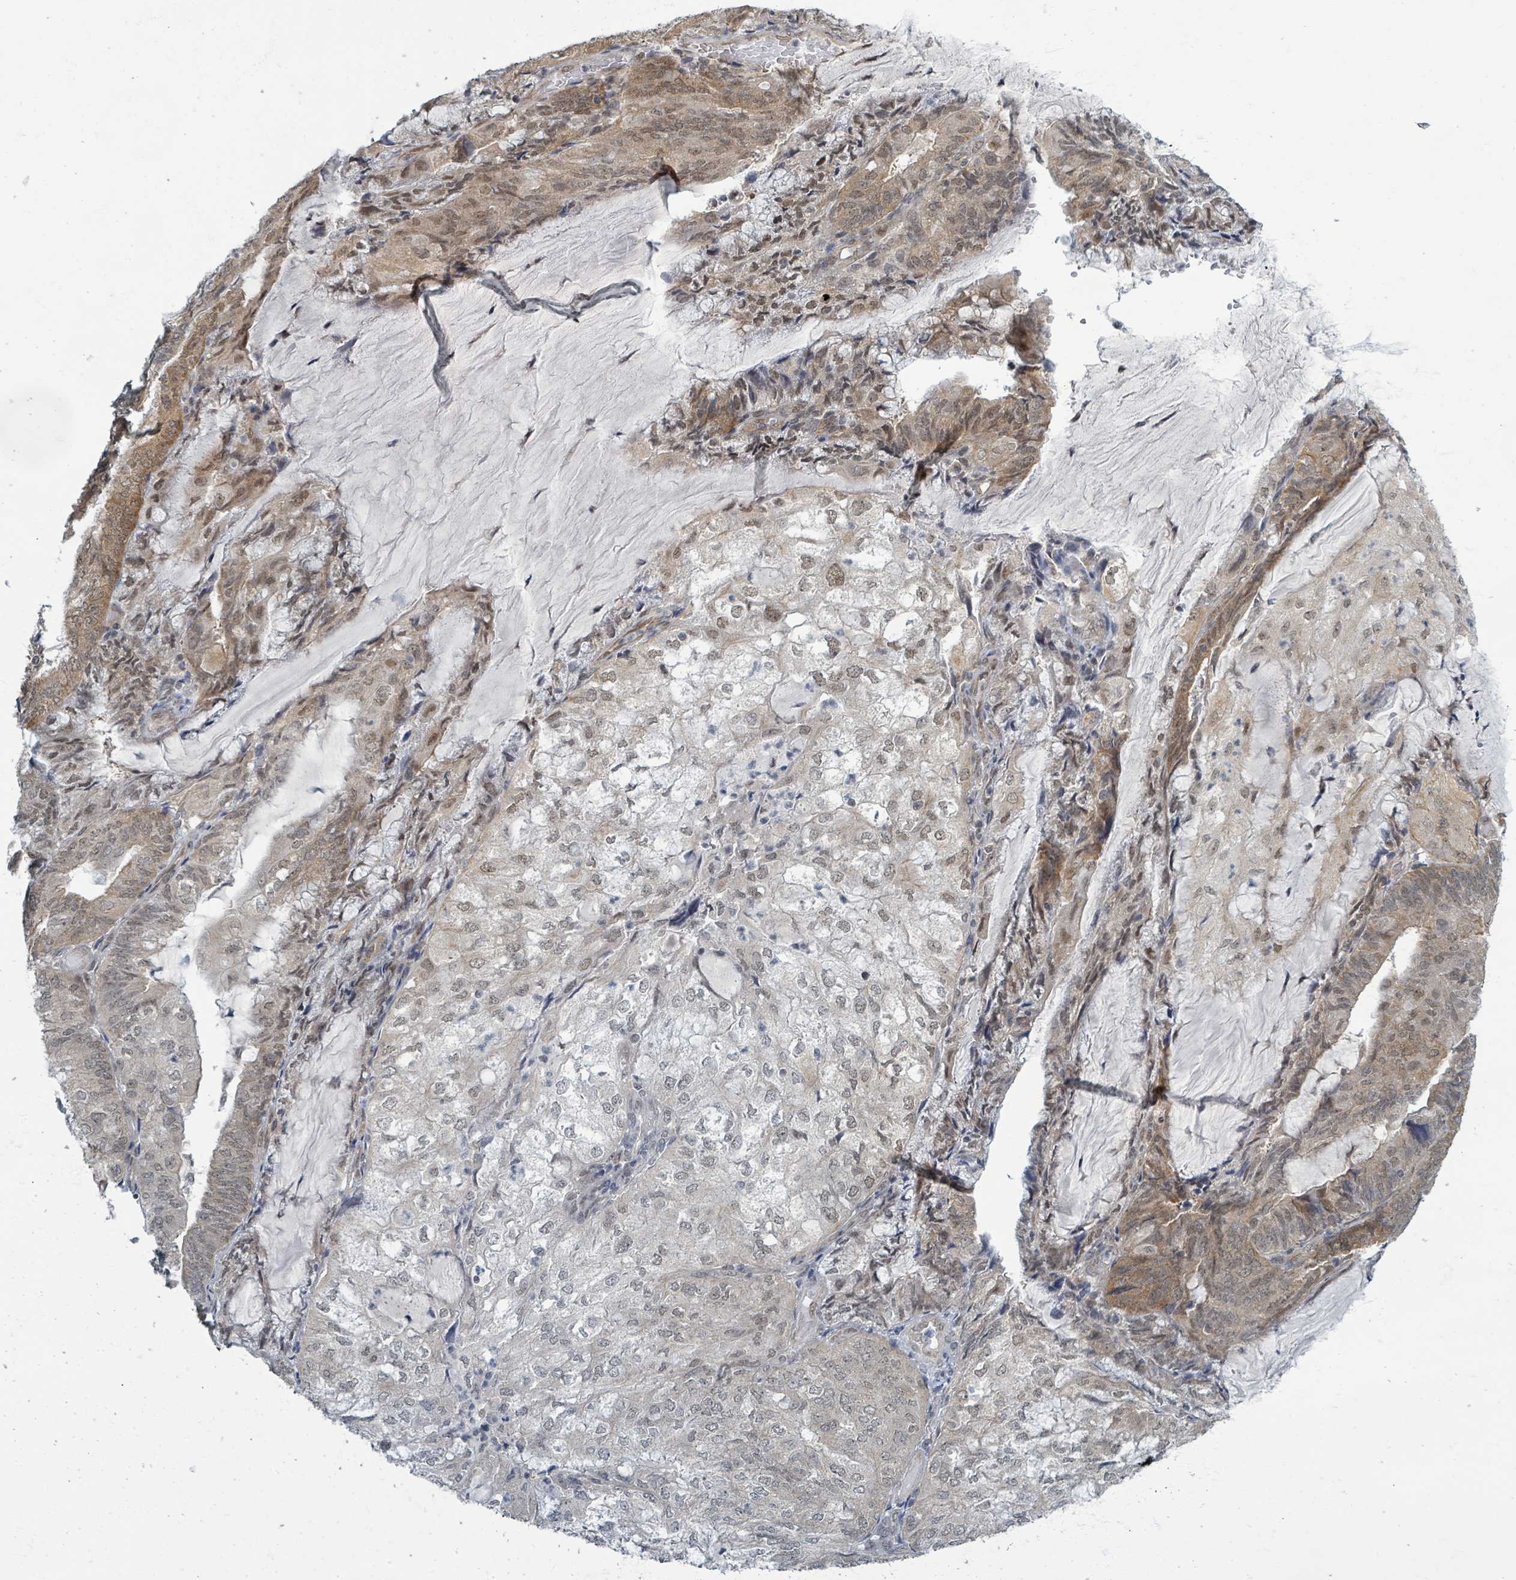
{"staining": {"intensity": "weak", "quantity": ">75%", "location": "cytoplasmic/membranous,nuclear"}, "tissue": "endometrial cancer", "cell_type": "Tumor cells", "image_type": "cancer", "snomed": [{"axis": "morphology", "description": "Adenocarcinoma, NOS"}, {"axis": "topography", "description": "Endometrium"}], "caption": "IHC photomicrograph of neoplastic tissue: human endometrial cancer stained using immunohistochemistry demonstrates low levels of weak protein expression localized specifically in the cytoplasmic/membranous and nuclear of tumor cells, appearing as a cytoplasmic/membranous and nuclear brown color.", "gene": "INTS15", "patient": {"sex": "female", "age": 81}}